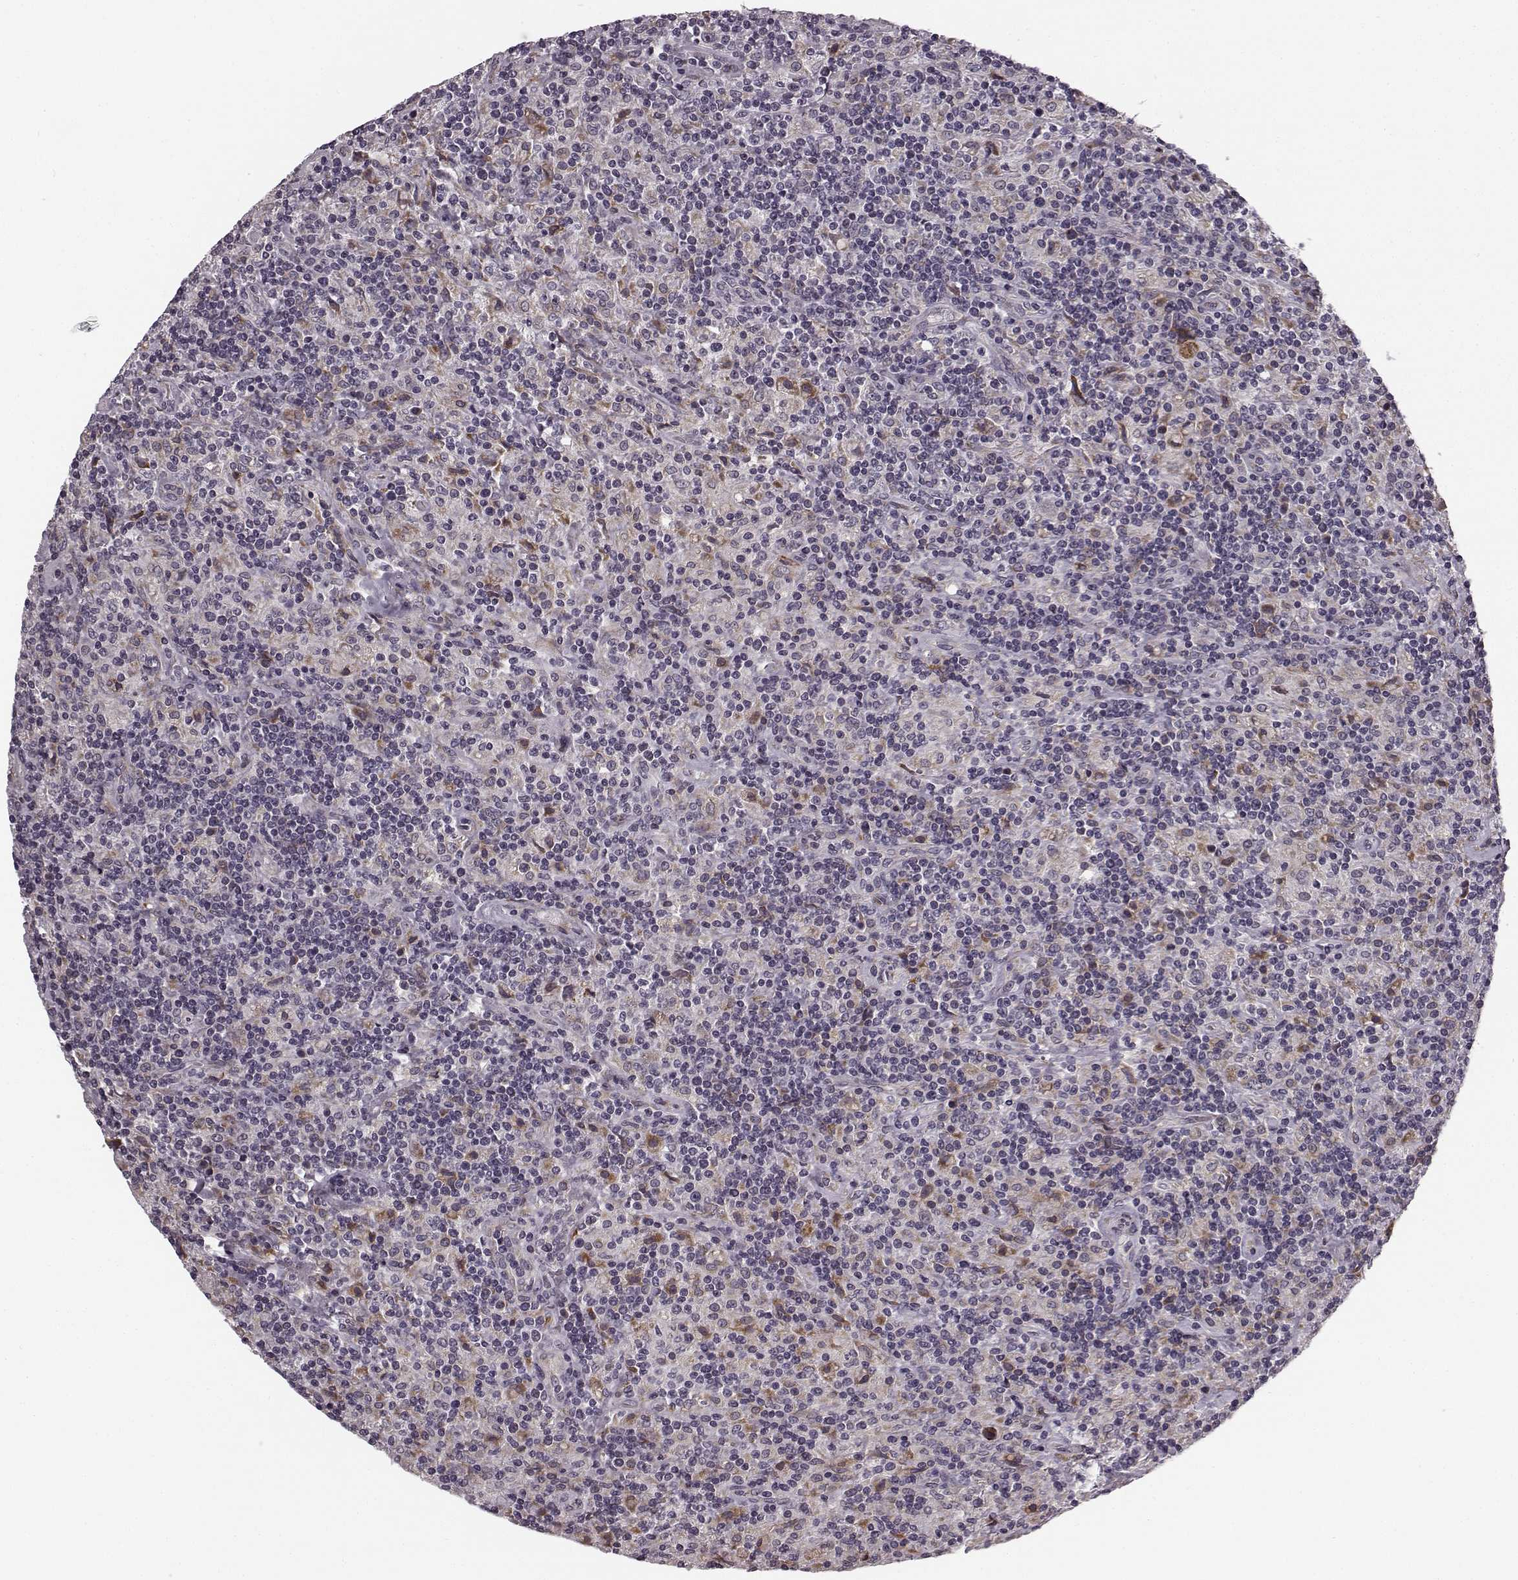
{"staining": {"intensity": "negative", "quantity": "none", "location": "none"}, "tissue": "lymphoma", "cell_type": "Tumor cells", "image_type": "cancer", "snomed": [{"axis": "morphology", "description": "Hodgkin's disease, NOS"}, {"axis": "topography", "description": "Lymph node"}], "caption": "This histopathology image is of Hodgkin's disease stained with immunohistochemistry (IHC) to label a protein in brown with the nuclei are counter-stained blue. There is no expression in tumor cells.", "gene": "FAM234B", "patient": {"sex": "male", "age": 70}}